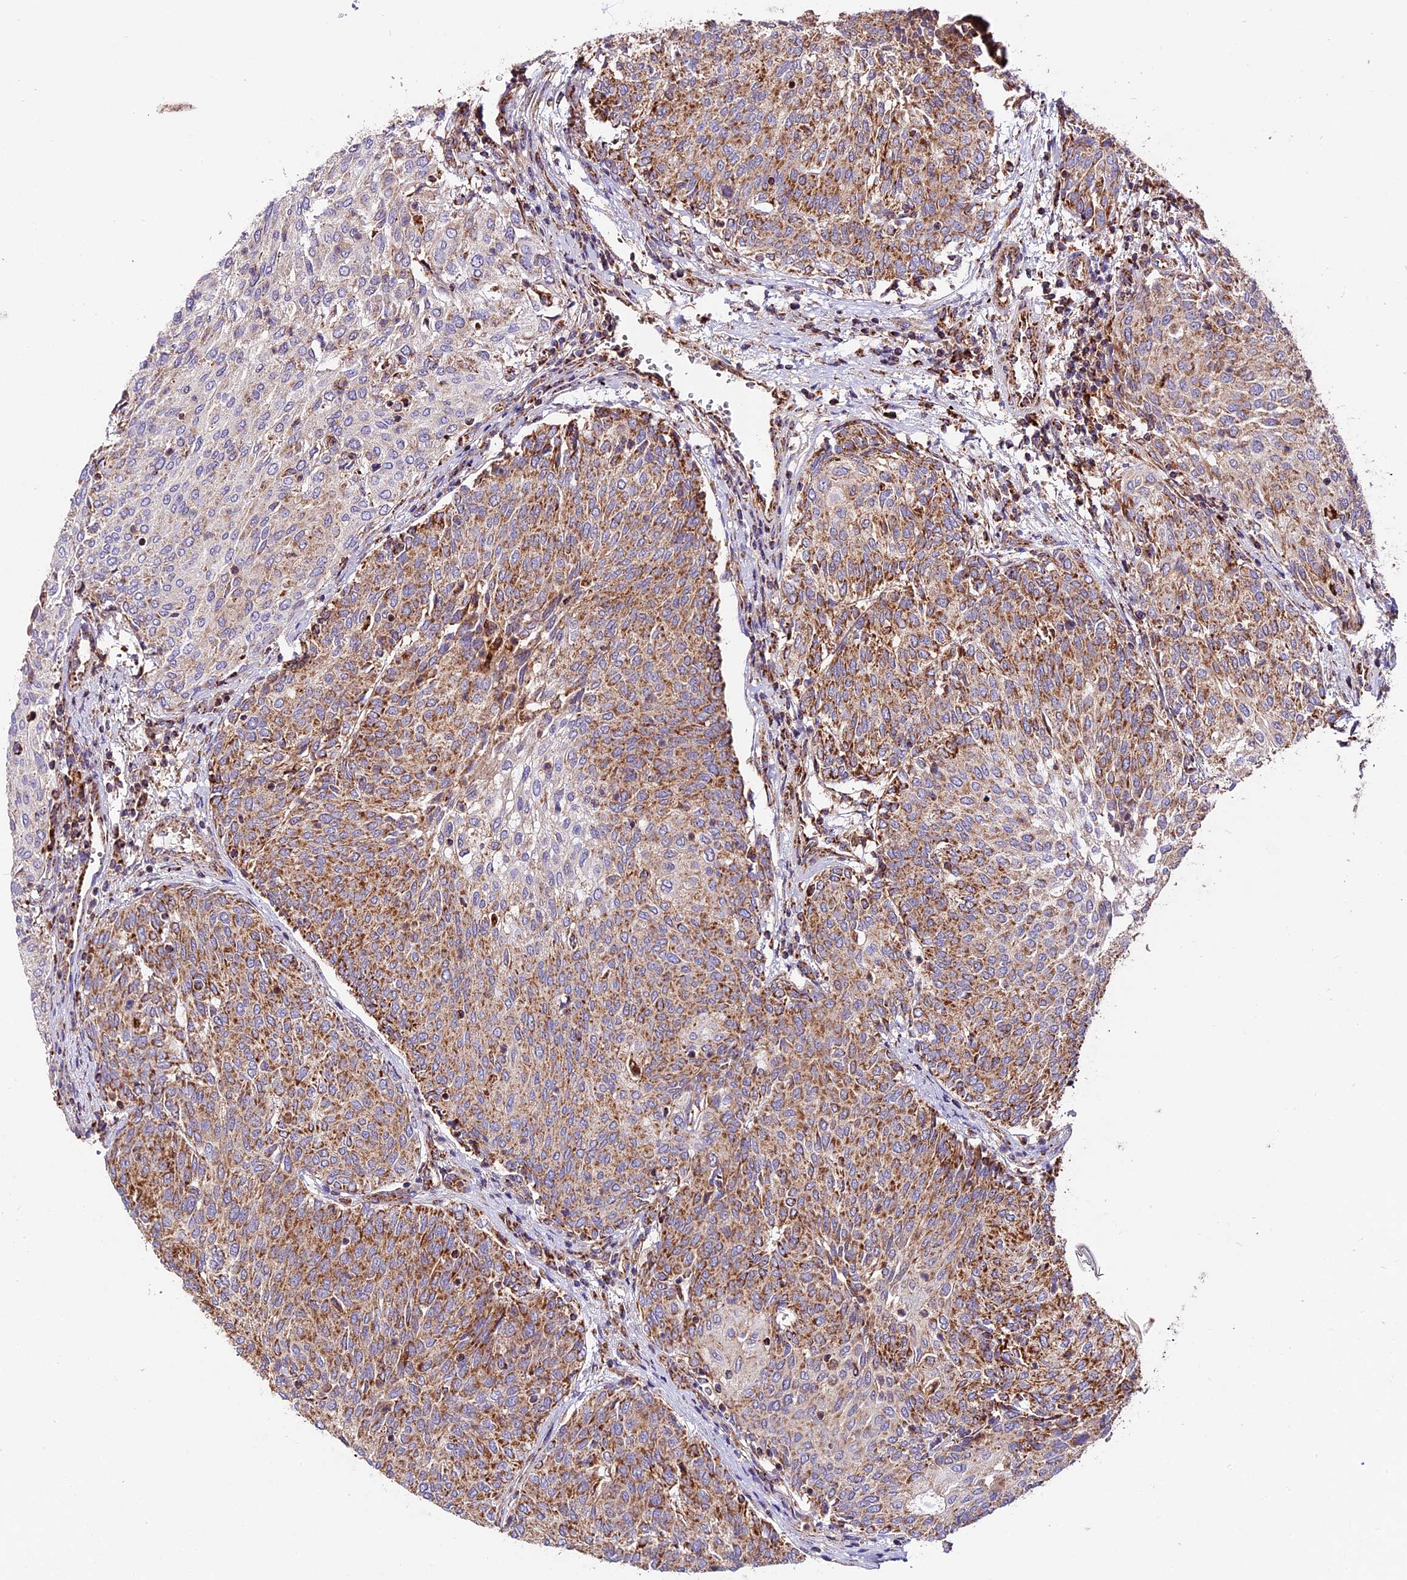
{"staining": {"intensity": "strong", "quantity": ">75%", "location": "cytoplasmic/membranous"}, "tissue": "urothelial cancer", "cell_type": "Tumor cells", "image_type": "cancer", "snomed": [{"axis": "morphology", "description": "Urothelial carcinoma, High grade"}, {"axis": "topography", "description": "Urinary bladder"}], "caption": "An immunohistochemistry (IHC) micrograph of tumor tissue is shown. Protein staining in brown highlights strong cytoplasmic/membranous positivity in urothelial carcinoma (high-grade) within tumor cells. The staining is performed using DAB brown chromogen to label protein expression. The nuclei are counter-stained blue using hematoxylin.", "gene": "NDUFA8", "patient": {"sex": "female", "age": 79}}